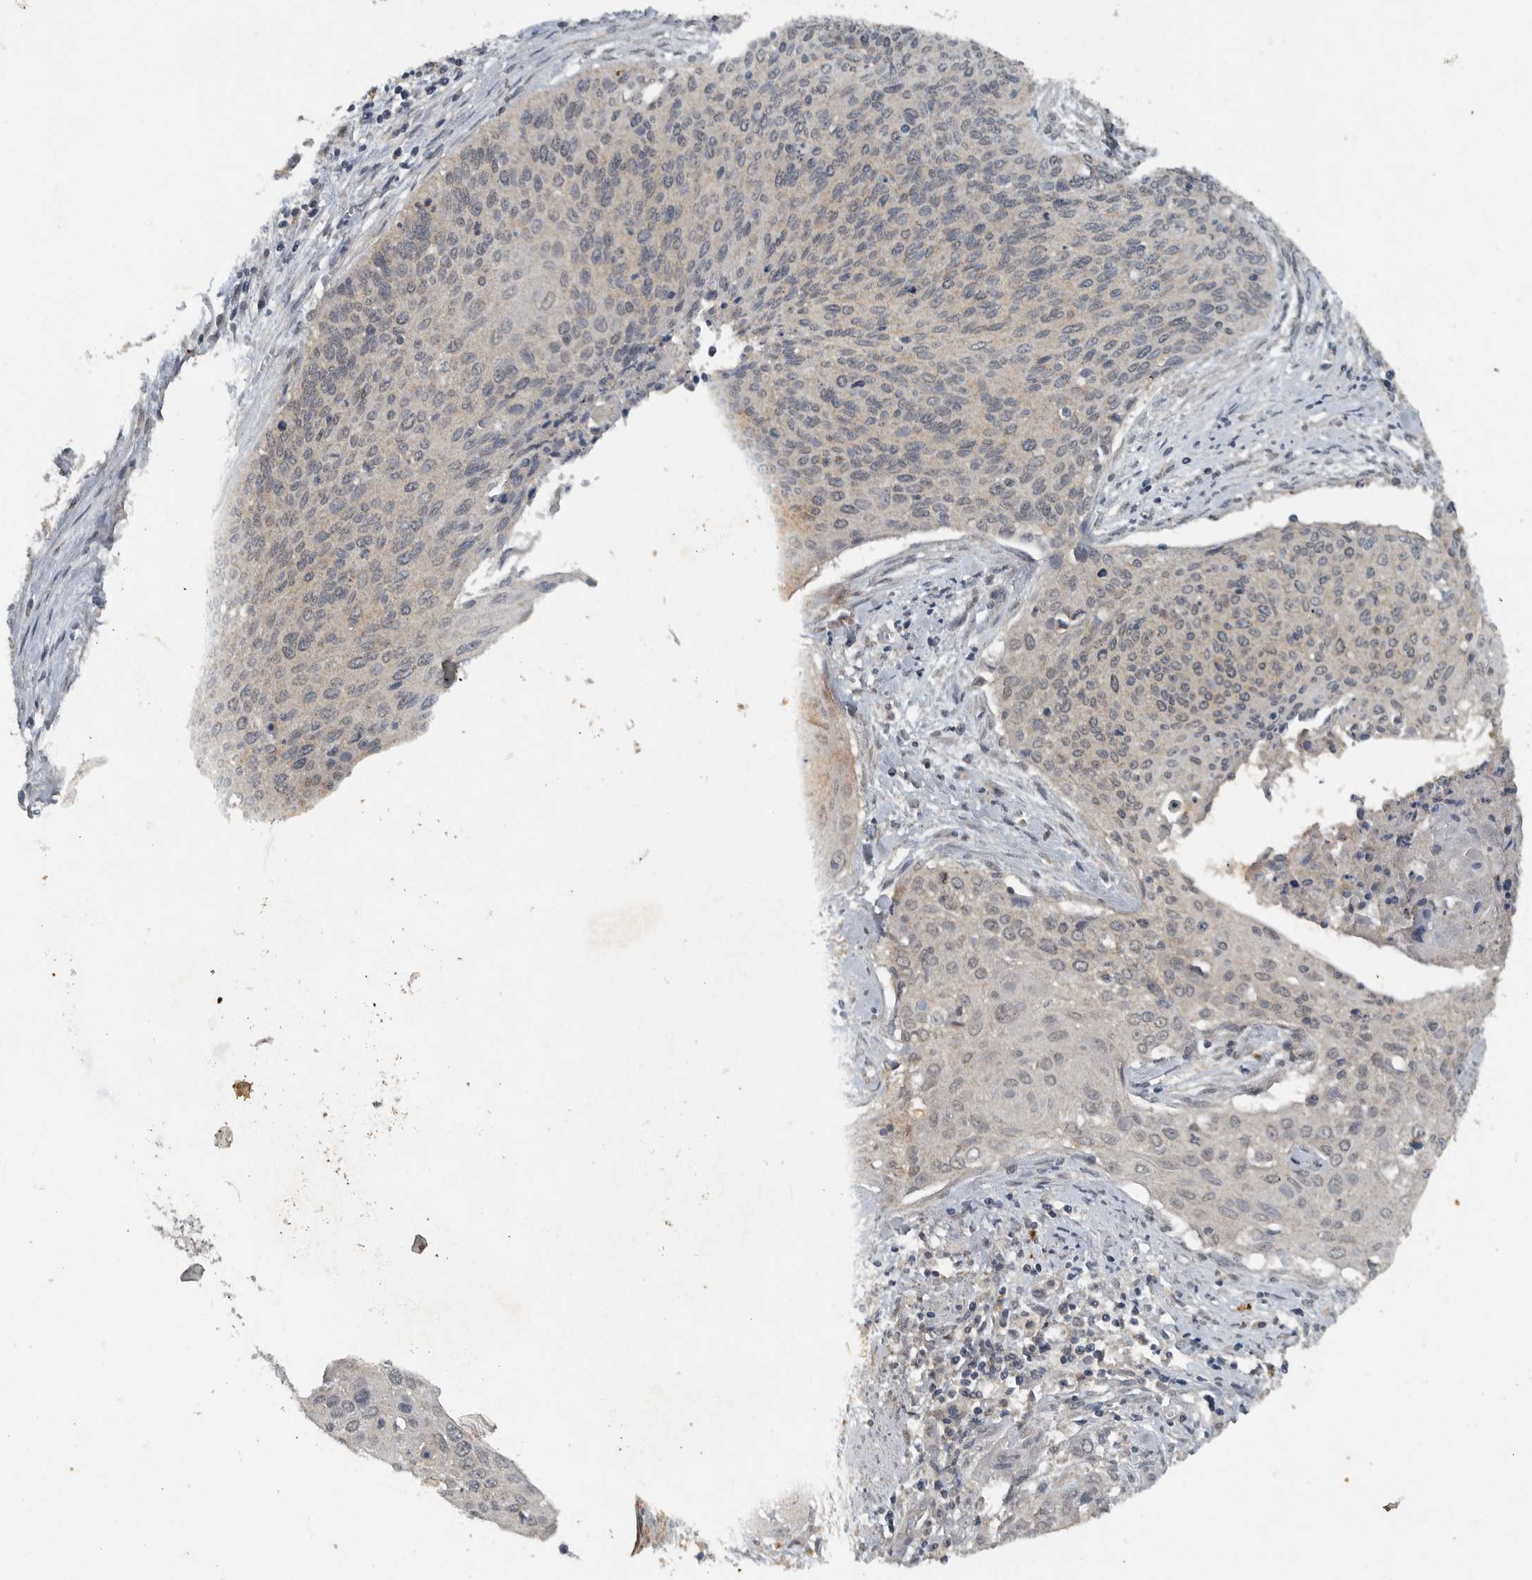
{"staining": {"intensity": "negative", "quantity": "none", "location": "none"}, "tissue": "cervical cancer", "cell_type": "Tumor cells", "image_type": "cancer", "snomed": [{"axis": "morphology", "description": "Squamous cell carcinoma, NOS"}, {"axis": "topography", "description": "Cervix"}], "caption": "Cervical cancer stained for a protein using immunohistochemistry (IHC) shows no expression tumor cells.", "gene": "IL6ST", "patient": {"sex": "female", "age": 55}}